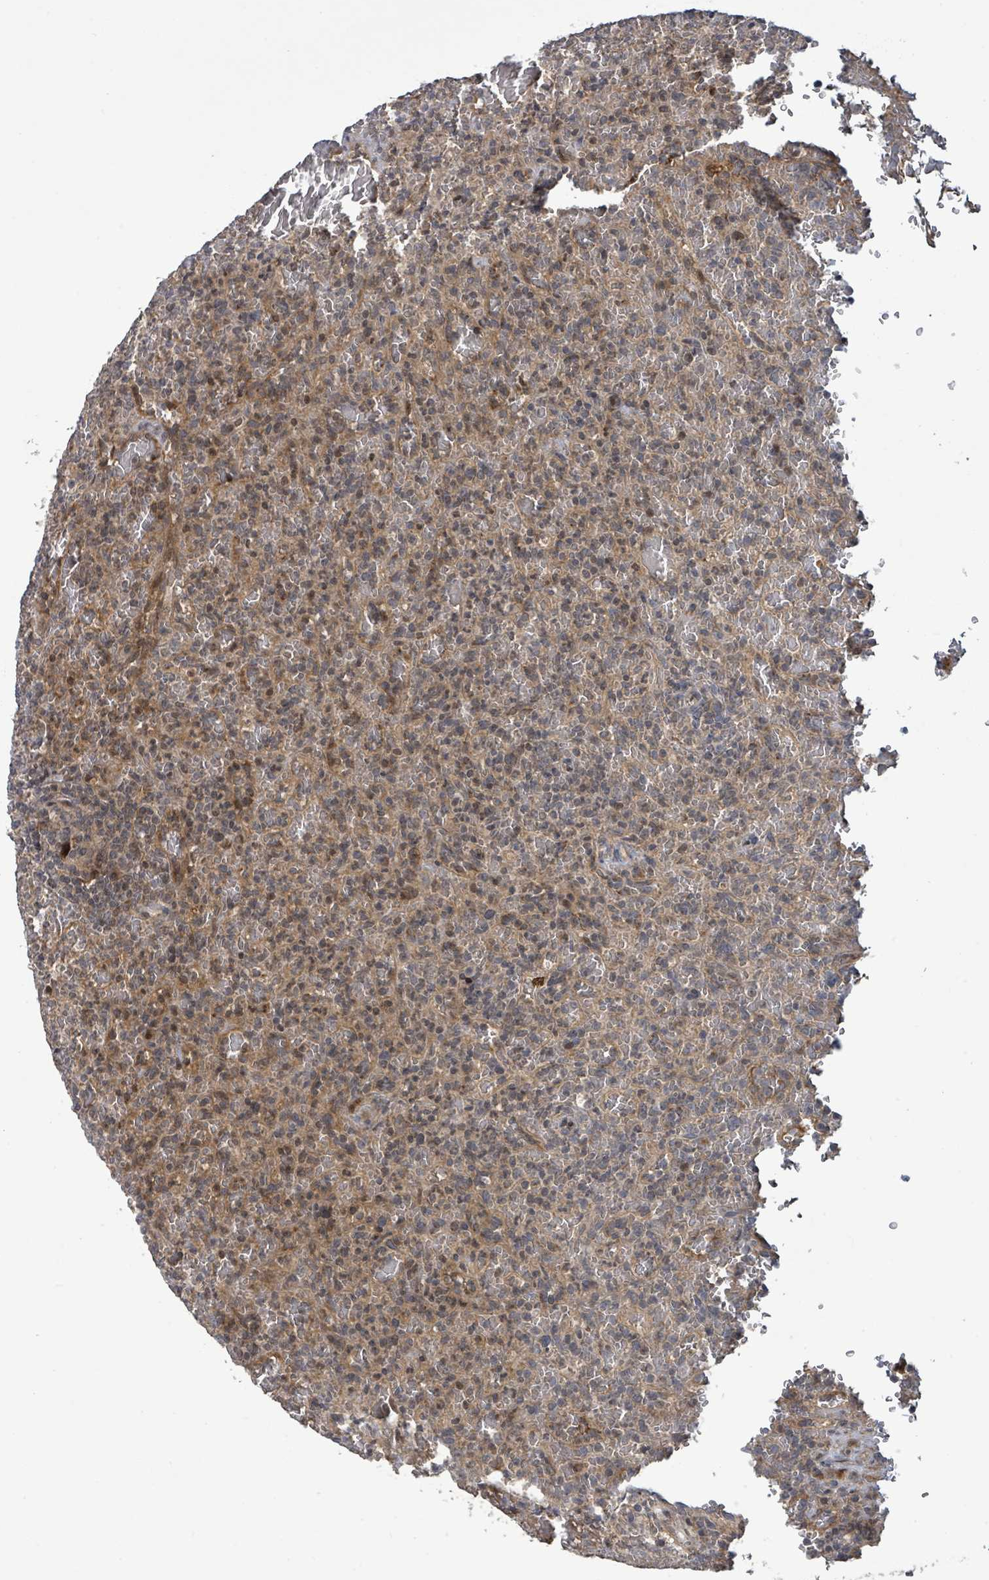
{"staining": {"intensity": "negative", "quantity": "none", "location": "none"}, "tissue": "lymphoma", "cell_type": "Tumor cells", "image_type": "cancer", "snomed": [{"axis": "morphology", "description": "Malignant lymphoma, non-Hodgkin's type, Low grade"}, {"axis": "topography", "description": "Spleen"}], "caption": "An immunohistochemistry photomicrograph of low-grade malignant lymphoma, non-Hodgkin's type is shown. There is no staining in tumor cells of low-grade malignant lymphoma, non-Hodgkin's type.", "gene": "ITGA11", "patient": {"sex": "female", "age": 64}}